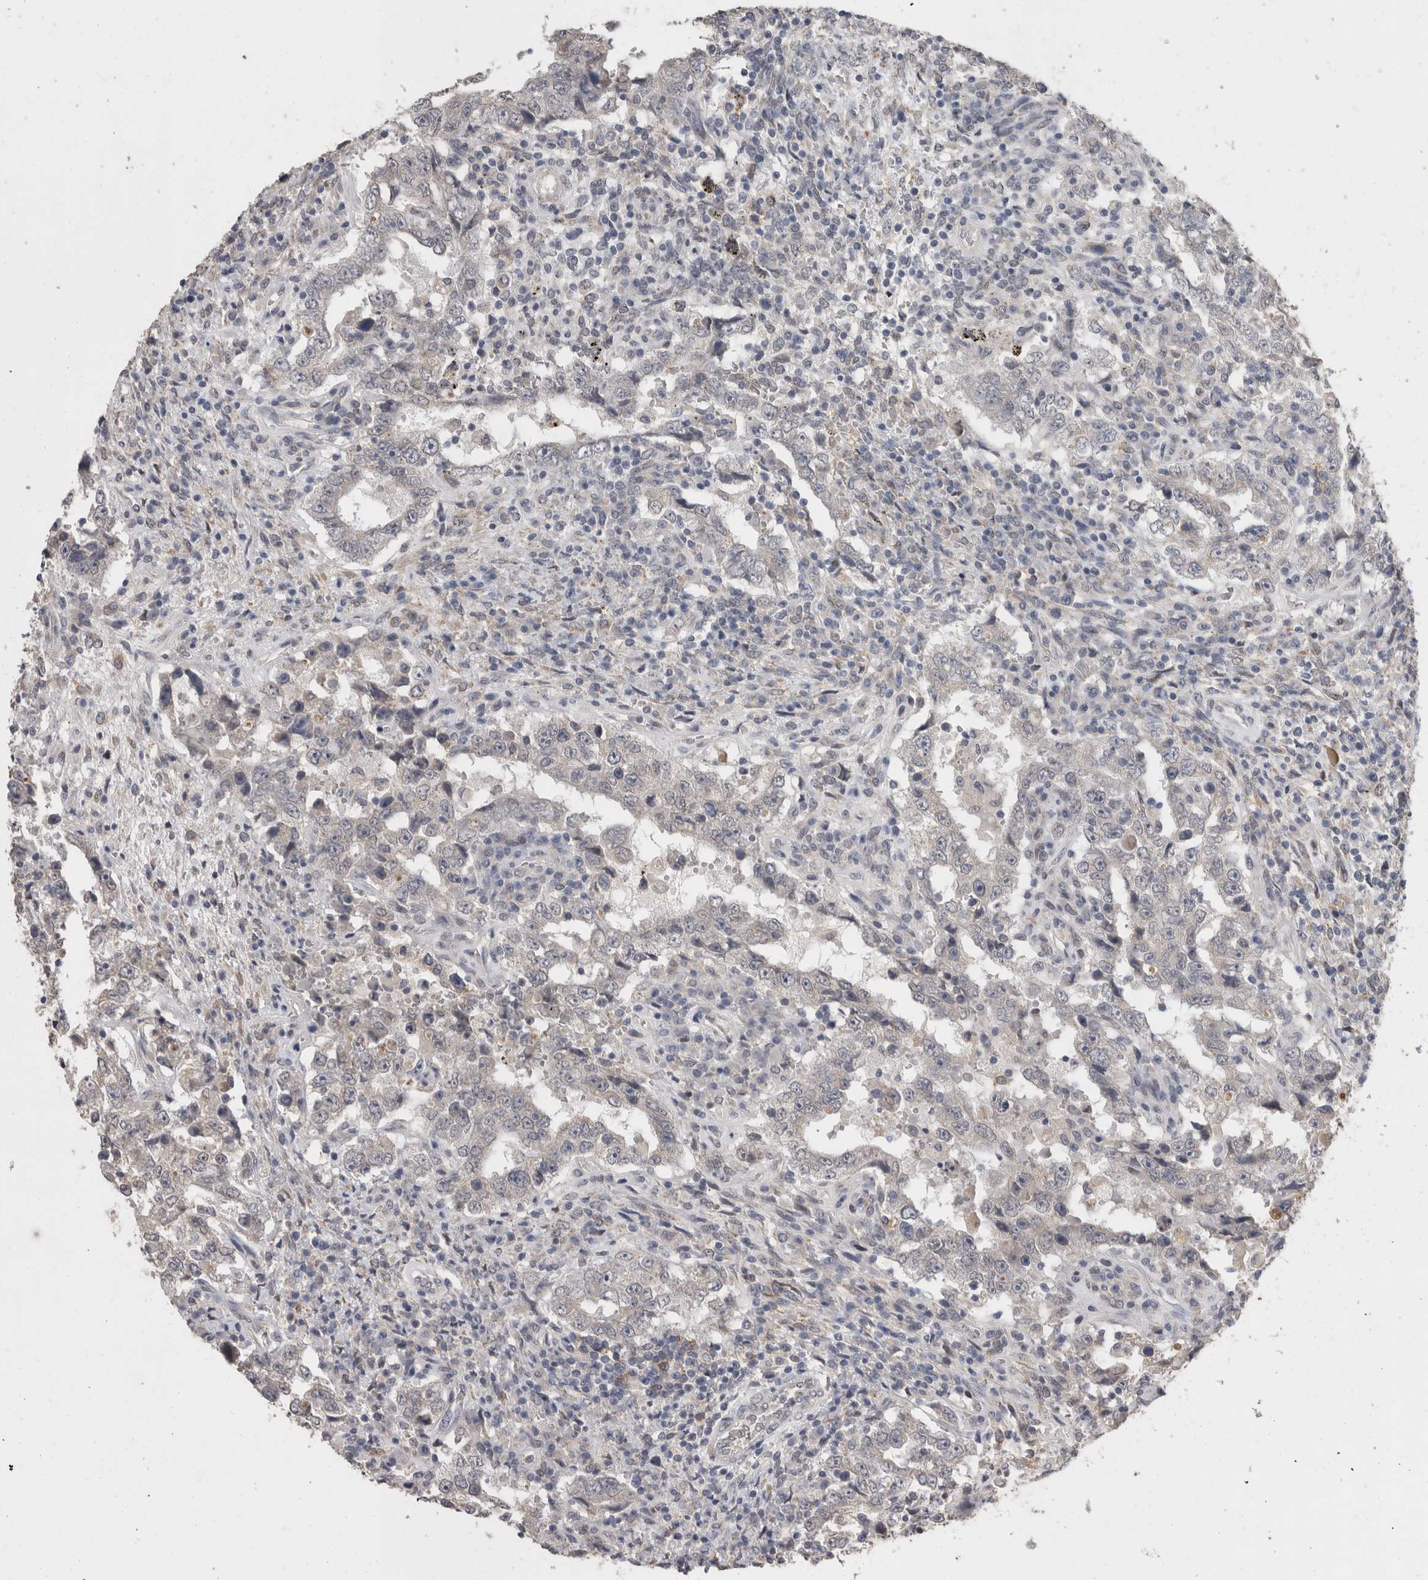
{"staining": {"intensity": "negative", "quantity": "none", "location": "none"}, "tissue": "testis cancer", "cell_type": "Tumor cells", "image_type": "cancer", "snomed": [{"axis": "morphology", "description": "Carcinoma, Embryonal, NOS"}, {"axis": "topography", "description": "Testis"}], "caption": "IHC of testis cancer (embryonal carcinoma) demonstrates no positivity in tumor cells.", "gene": "FHOD3", "patient": {"sex": "male", "age": 26}}